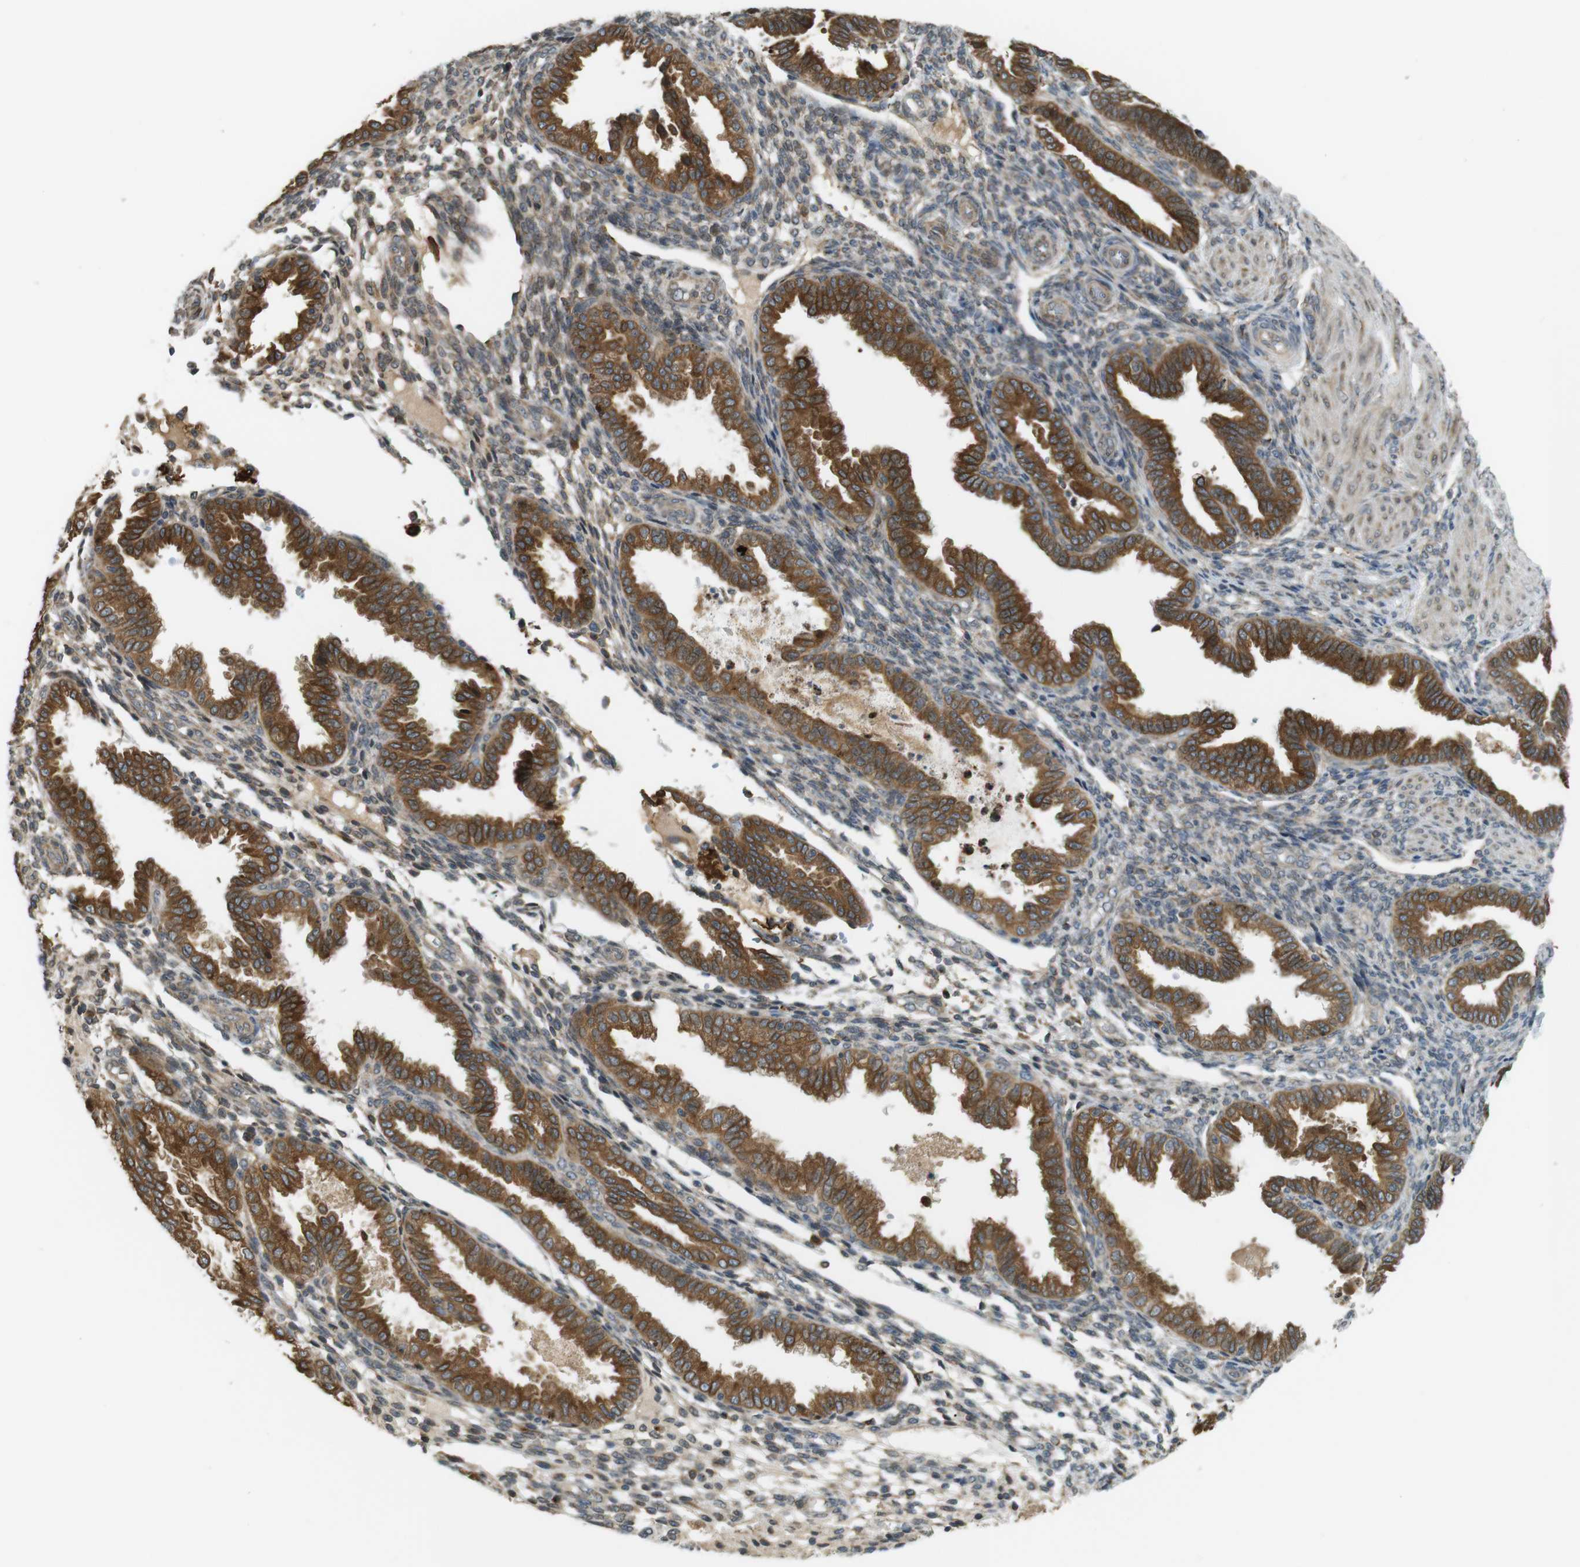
{"staining": {"intensity": "moderate", "quantity": "<25%", "location": "cytoplasmic/membranous"}, "tissue": "endometrium", "cell_type": "Cells in endometrial stroma", "image_type": "normal", "snomed": [{"axis": "morphology", "description": "Normal tissue, NOS"}, {"axis": "topography", "description": "Endometrium"}], "caption": "DAB (3,3'-diaminobenzidine) immunohistochemical staining of benign human endometrium shows moderate cytoplasmic/membranous protein staining in about <25% of cells in endometrial stroma. (Stains: DAB (3,3'-diaminobenzidine) in brown, nuclei in blue, Microscopy: brightfield microscopy at high magnification).", "gene": "TMED4", "patient": {"sex": "female", "age": 33}}